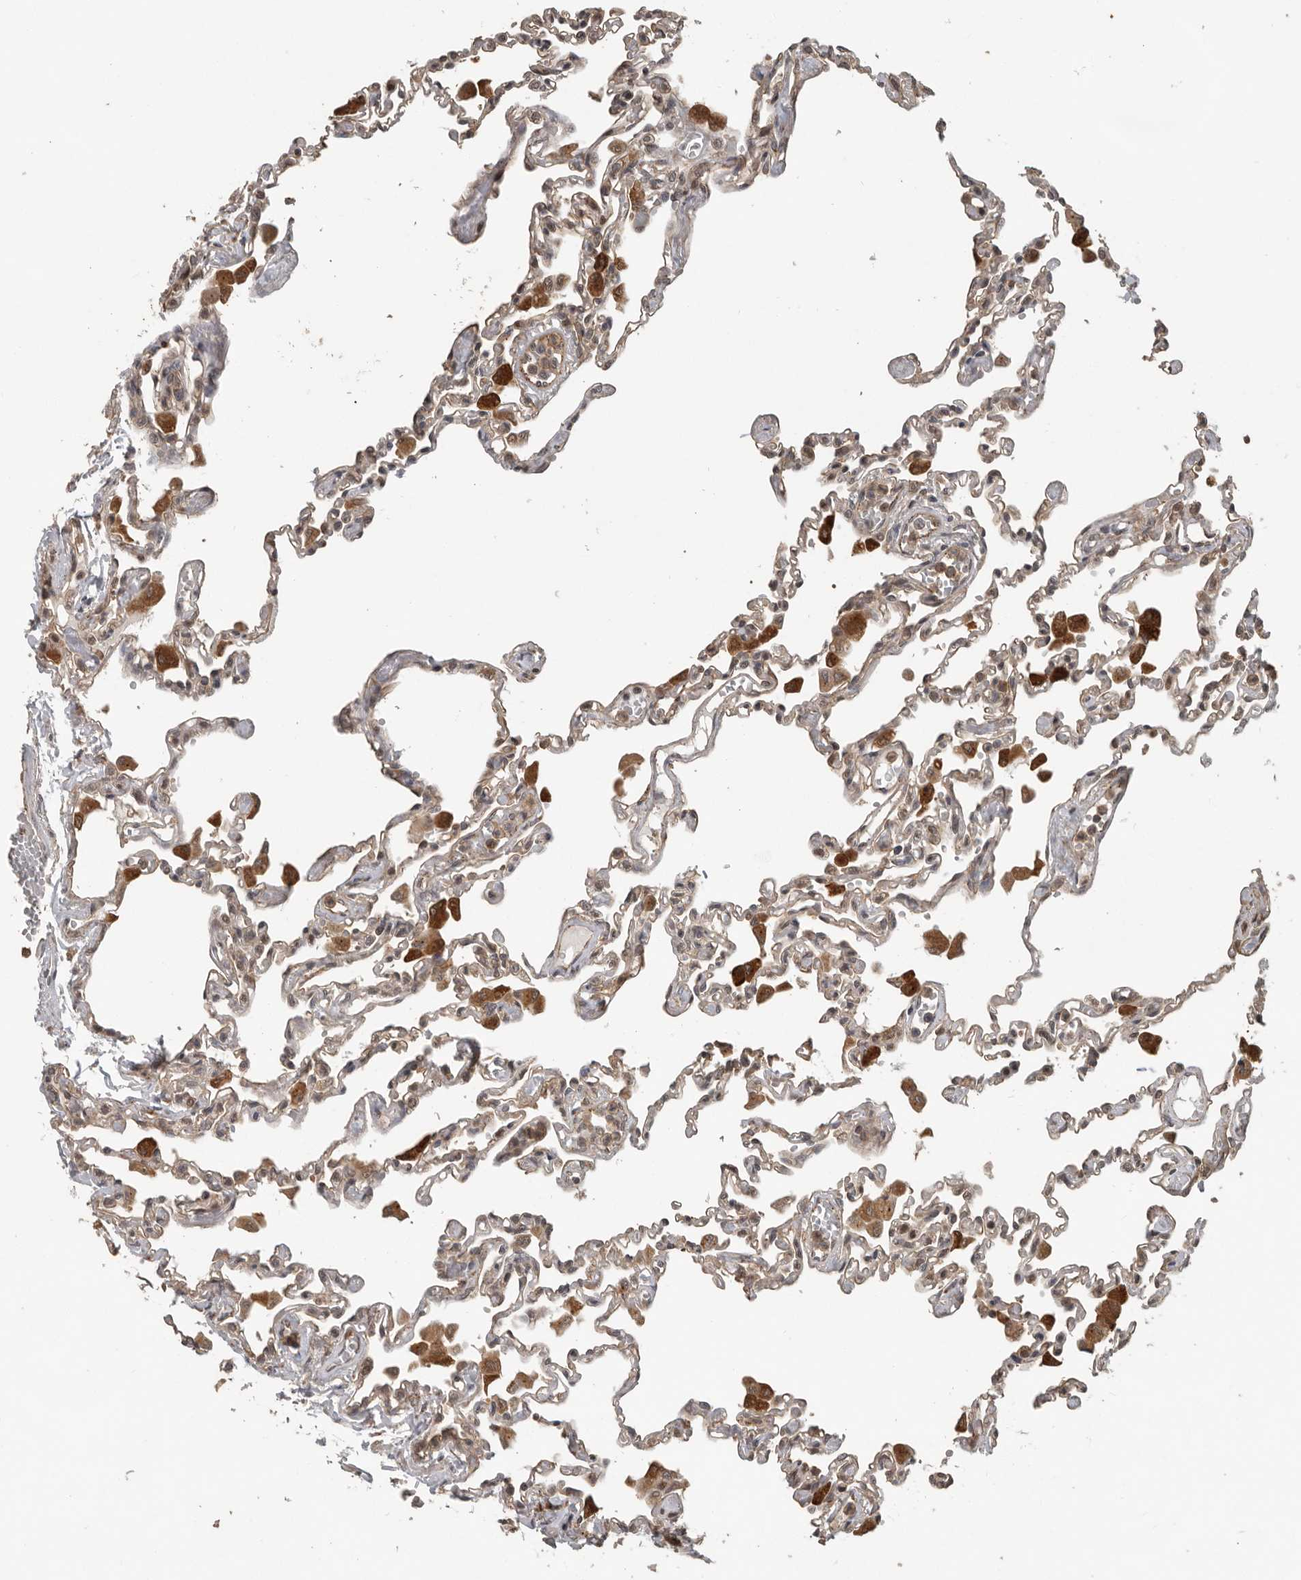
{"staining": {"intensity": "moderate", "quantity": "25%-75%", "location": "cytoplasmic/membranous"}, "tissue": "lung", "cell_type": "Alveolar cells", "image_type": "normal", "snomed": [{"axis": "morphology", "description": "Normal tissue, NOS"}, {"axis": "topography", "description": "Bronchus"}, {"axis": "topography", "description": "Lung"}], "caption": "Lung stained with DAB immunohistochemistry shows medium levels of moderate cytoplasmic/membranous positivity in about 25%-75% of alveolar cells. (DAB = brown stain, brightfield microscopy at high magnification).", "gene": "CEP350", "patient": {"sex": "female", "age": 49}}